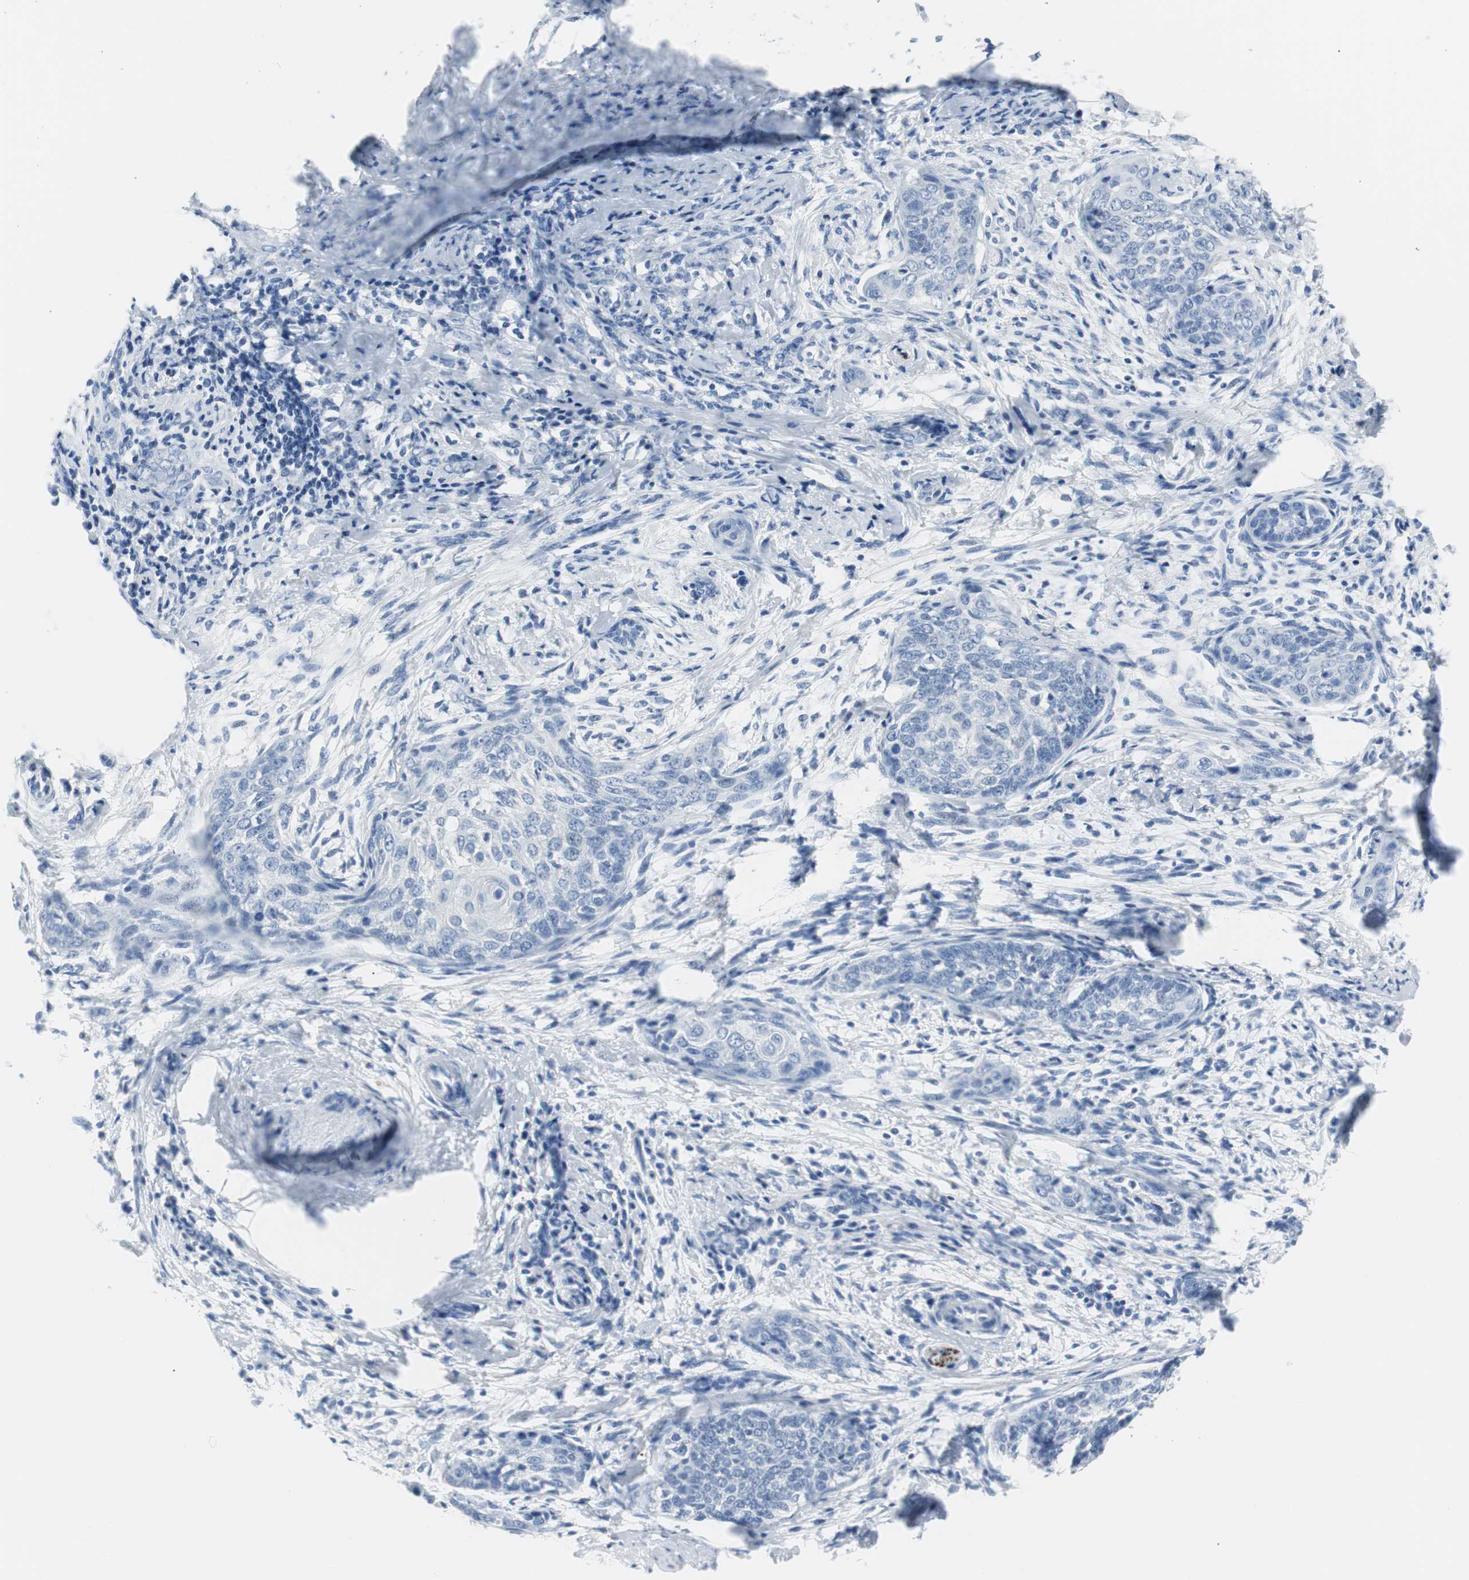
{"staining": {"intensity": "negative", "quantity": "none", "location": "none"}, "tissue": "cervical cancer", "cell_type": "Tumor cells", "image_type": "cancer", "snomed": [{"axis": "morphology", "description": "Squamous cell carcinoma, NOS"}, {"axis": "topography", "description": "Cervix"}], "caption": "There is no significant expression in tumor cells of cervical cancer (squamous cell carcinoma).", "gene": "GAP43", "patient": {"sex": "female", "age": 33}}